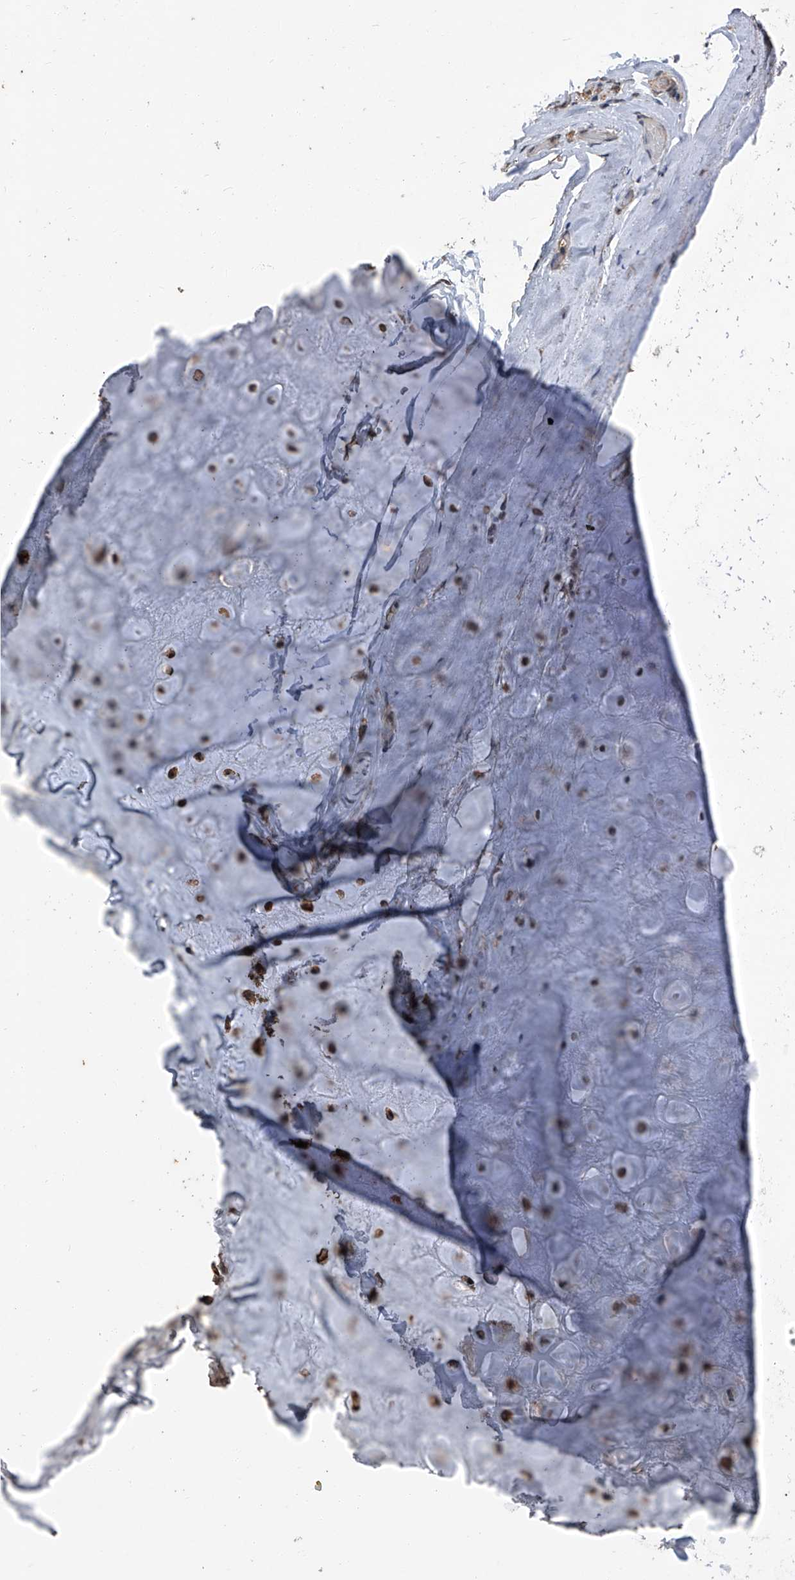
{"staining": {"intensity": "moderate", "quantity": ">75%", "location": "cytoplasmic/membranous"}, "tissue": "adipose tissue", "cell_type": "Adipocytes", "image_type": "normal", "snomed": [{"axis": "morphology", "description": "Normal tissue, NOS"}, {"axis": "morphology", "description": "Basal cell carcinoma"}, {"axis": "topography", "description": "Skin"}], "caption": "Adipose tissue stained with DAB immunohistochemistry (IHC) exhibits medium levels of moderate cytoplasmic/membranous staining in approximately >75% of adipocytes.", "gene": "STARD7", "patient": {"sex": "female", "age": 89}}